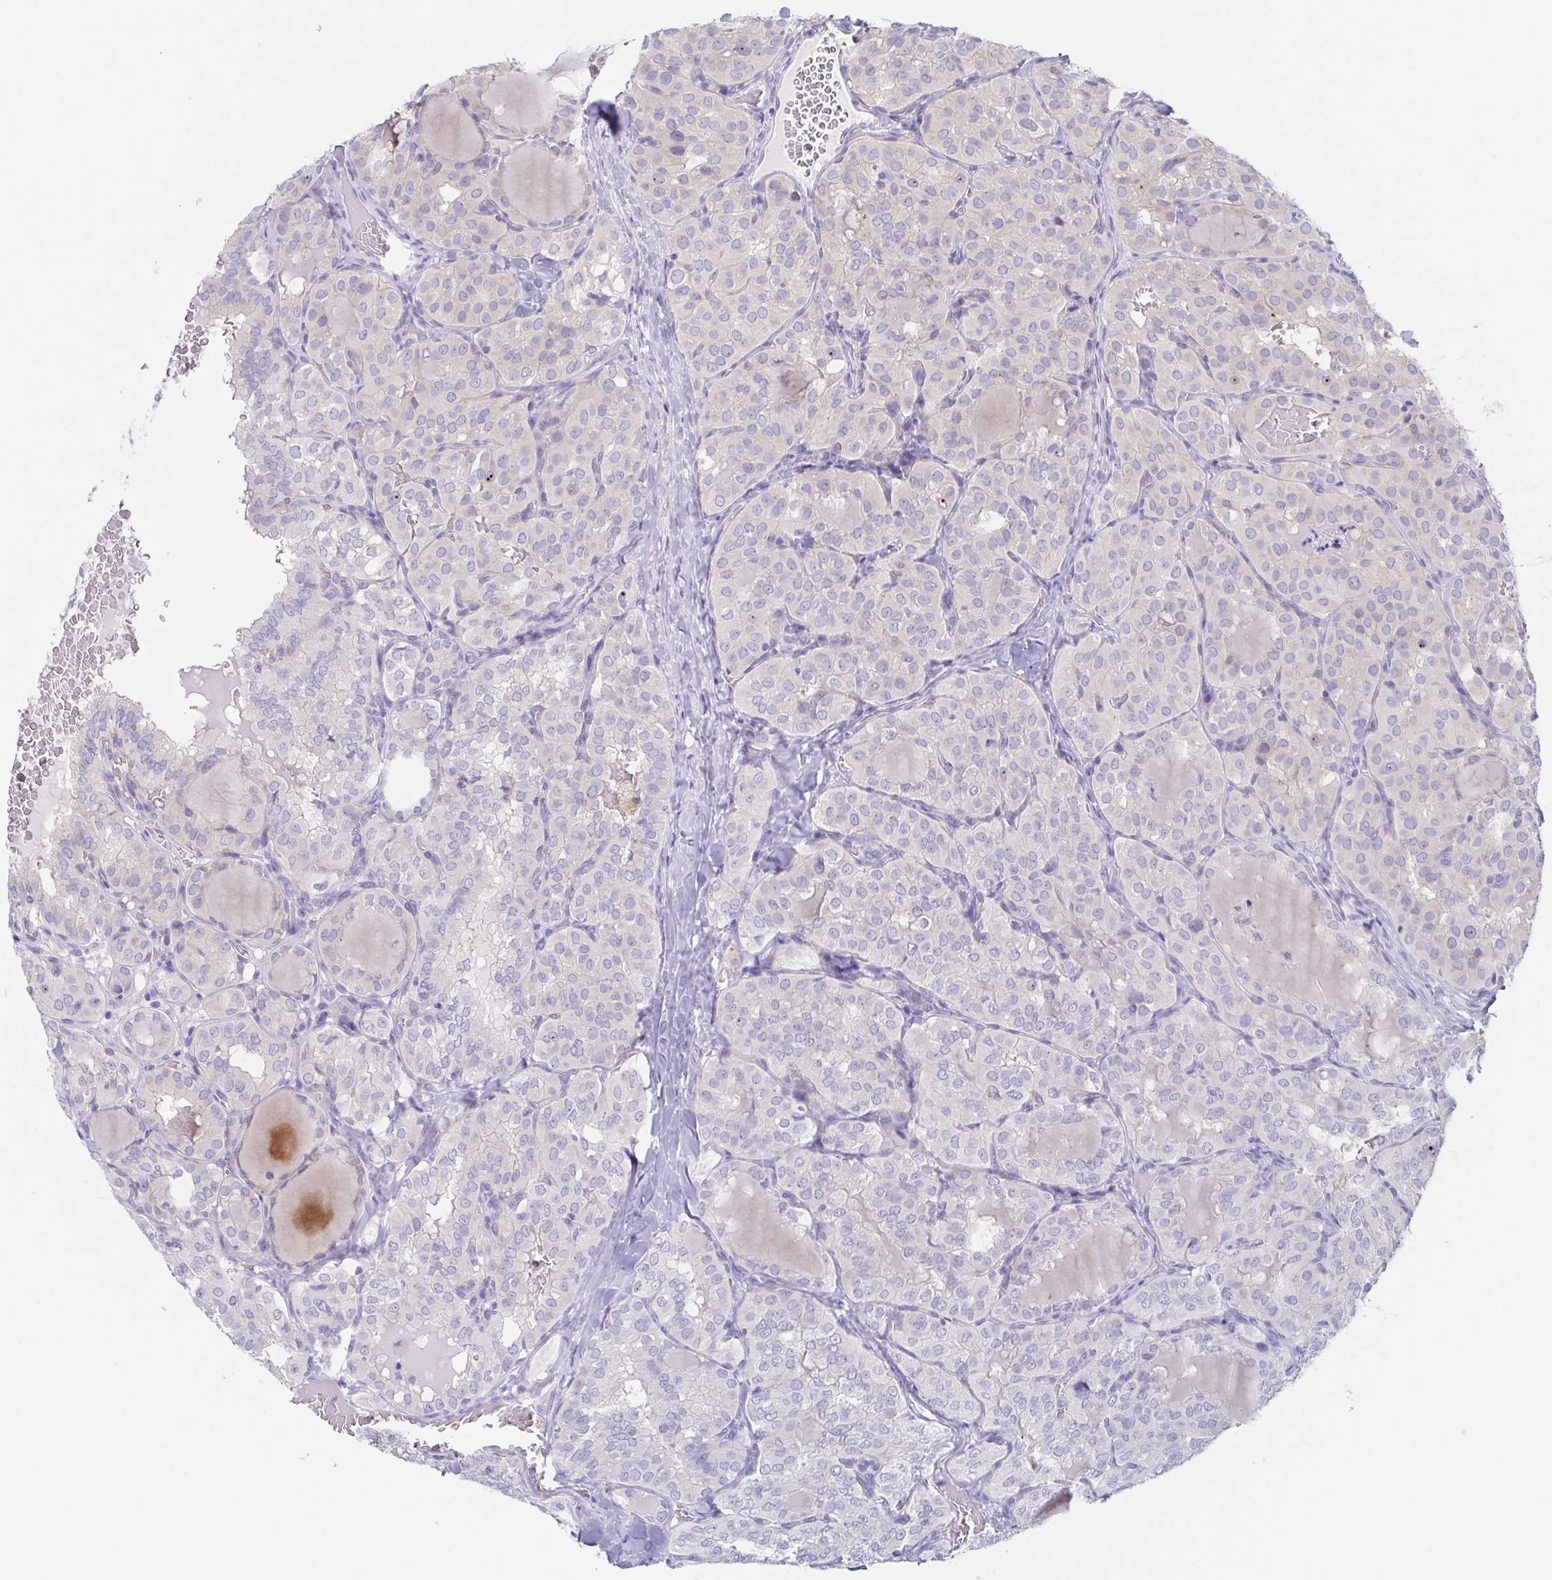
{"staining": {"intensity": "negative", "quantity": "none", "location": "none"}, "tissue": "thyroid cancer", "cell_type": "Tumor cells", "image_type": "cancer", "snomed": [{"axis": "morphology", "description": "Papillary adenocarcinoma, NOS"}, {"axis": "topography", "description": "Thyroid gland"}], "caption": "This is a image of IHC staining of papillary adenocarcinoma (thyroid), which shows no staining in tumor cells.", "gene": "HTR2A", "patient": {"sex": "male", "age": 20}}